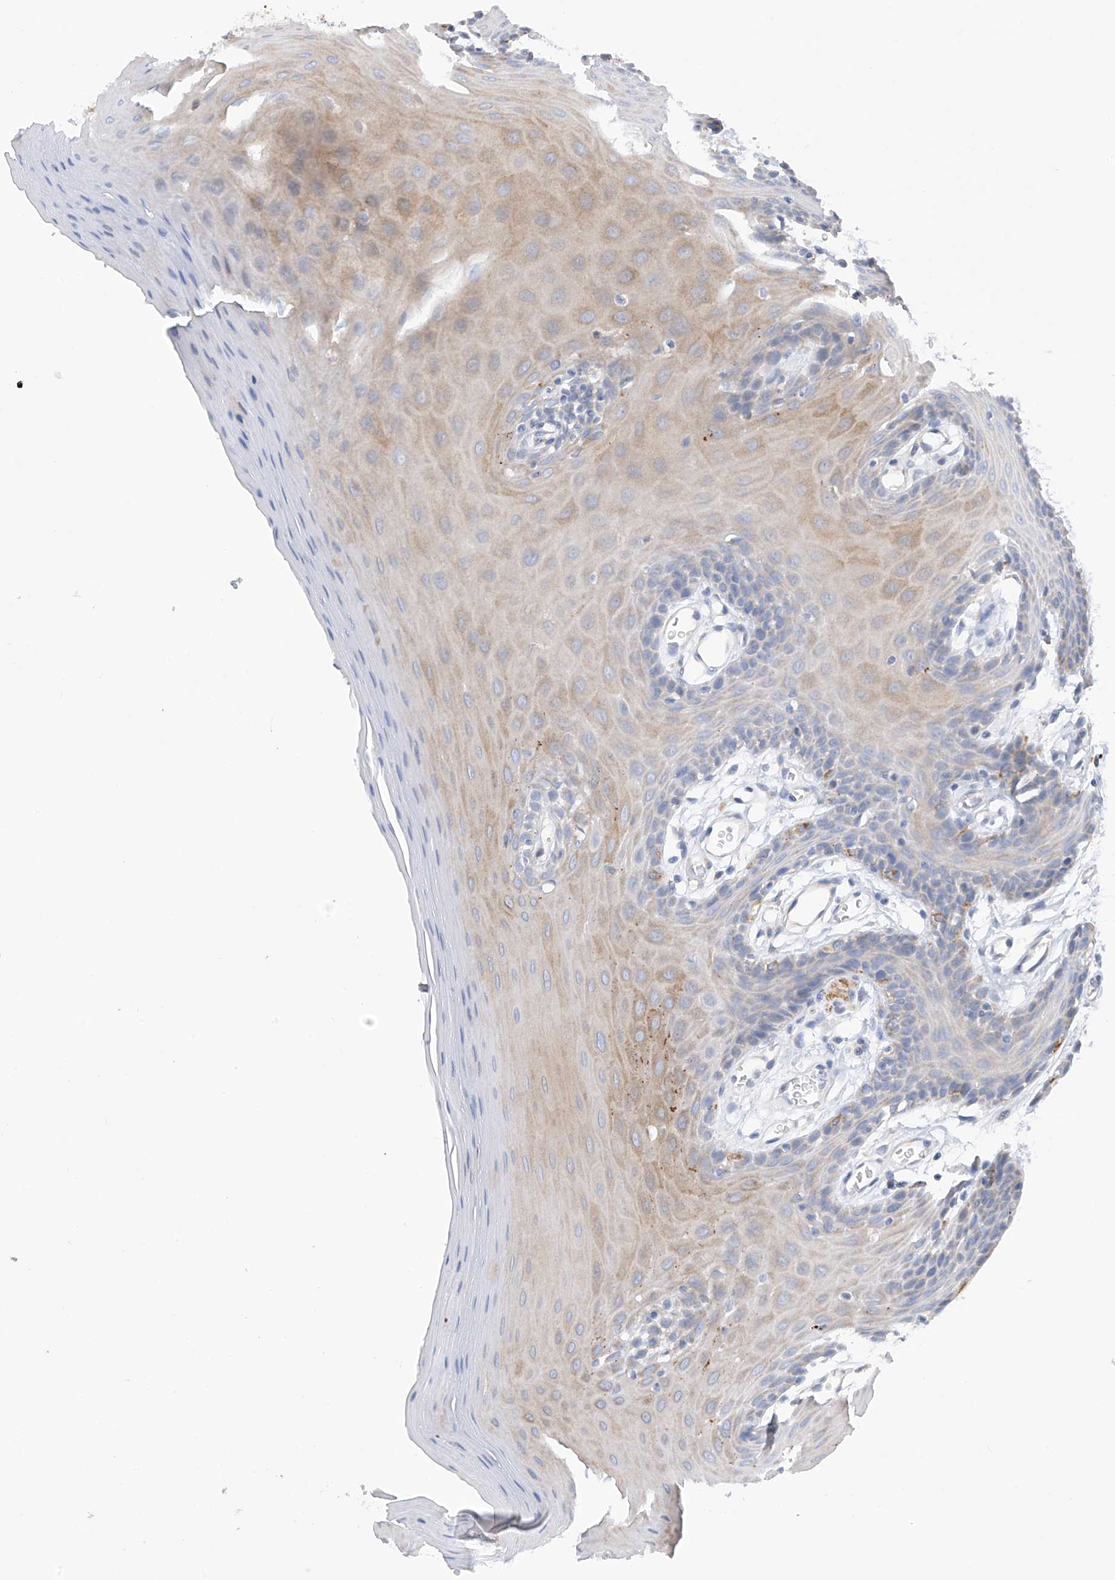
{"staining": {"intensity": "moderate", "quantity": "<25%", "location": "cytoplasmic/membranous"}, "tissue": "oral mucosa", "cell_type": "Squamous epithelial cells", "image_type": "normal", "snomed": [{"axis": "morphology", "description": "Normal tissue, NOS"}, {"axis": "morphology", "description": "Squamous cell carcinoma, NOS"}, {"axis": "topography", "description": "Skeletal muscle"}, {"axis": "topography", "description": "Oral tissue"}, {"axis": "topography", "description": "Salivary gland"}, {"axis": "topography", "description": "Head-Neck"}], "caption": "Protein expression analysis of benign oral mucosa reveals moderate cytoplasmic/membranous staining in approximately <25% of squamous epithelial cells.", "gene": "REC8", "patient": {"sex": "male", "age": 54}}